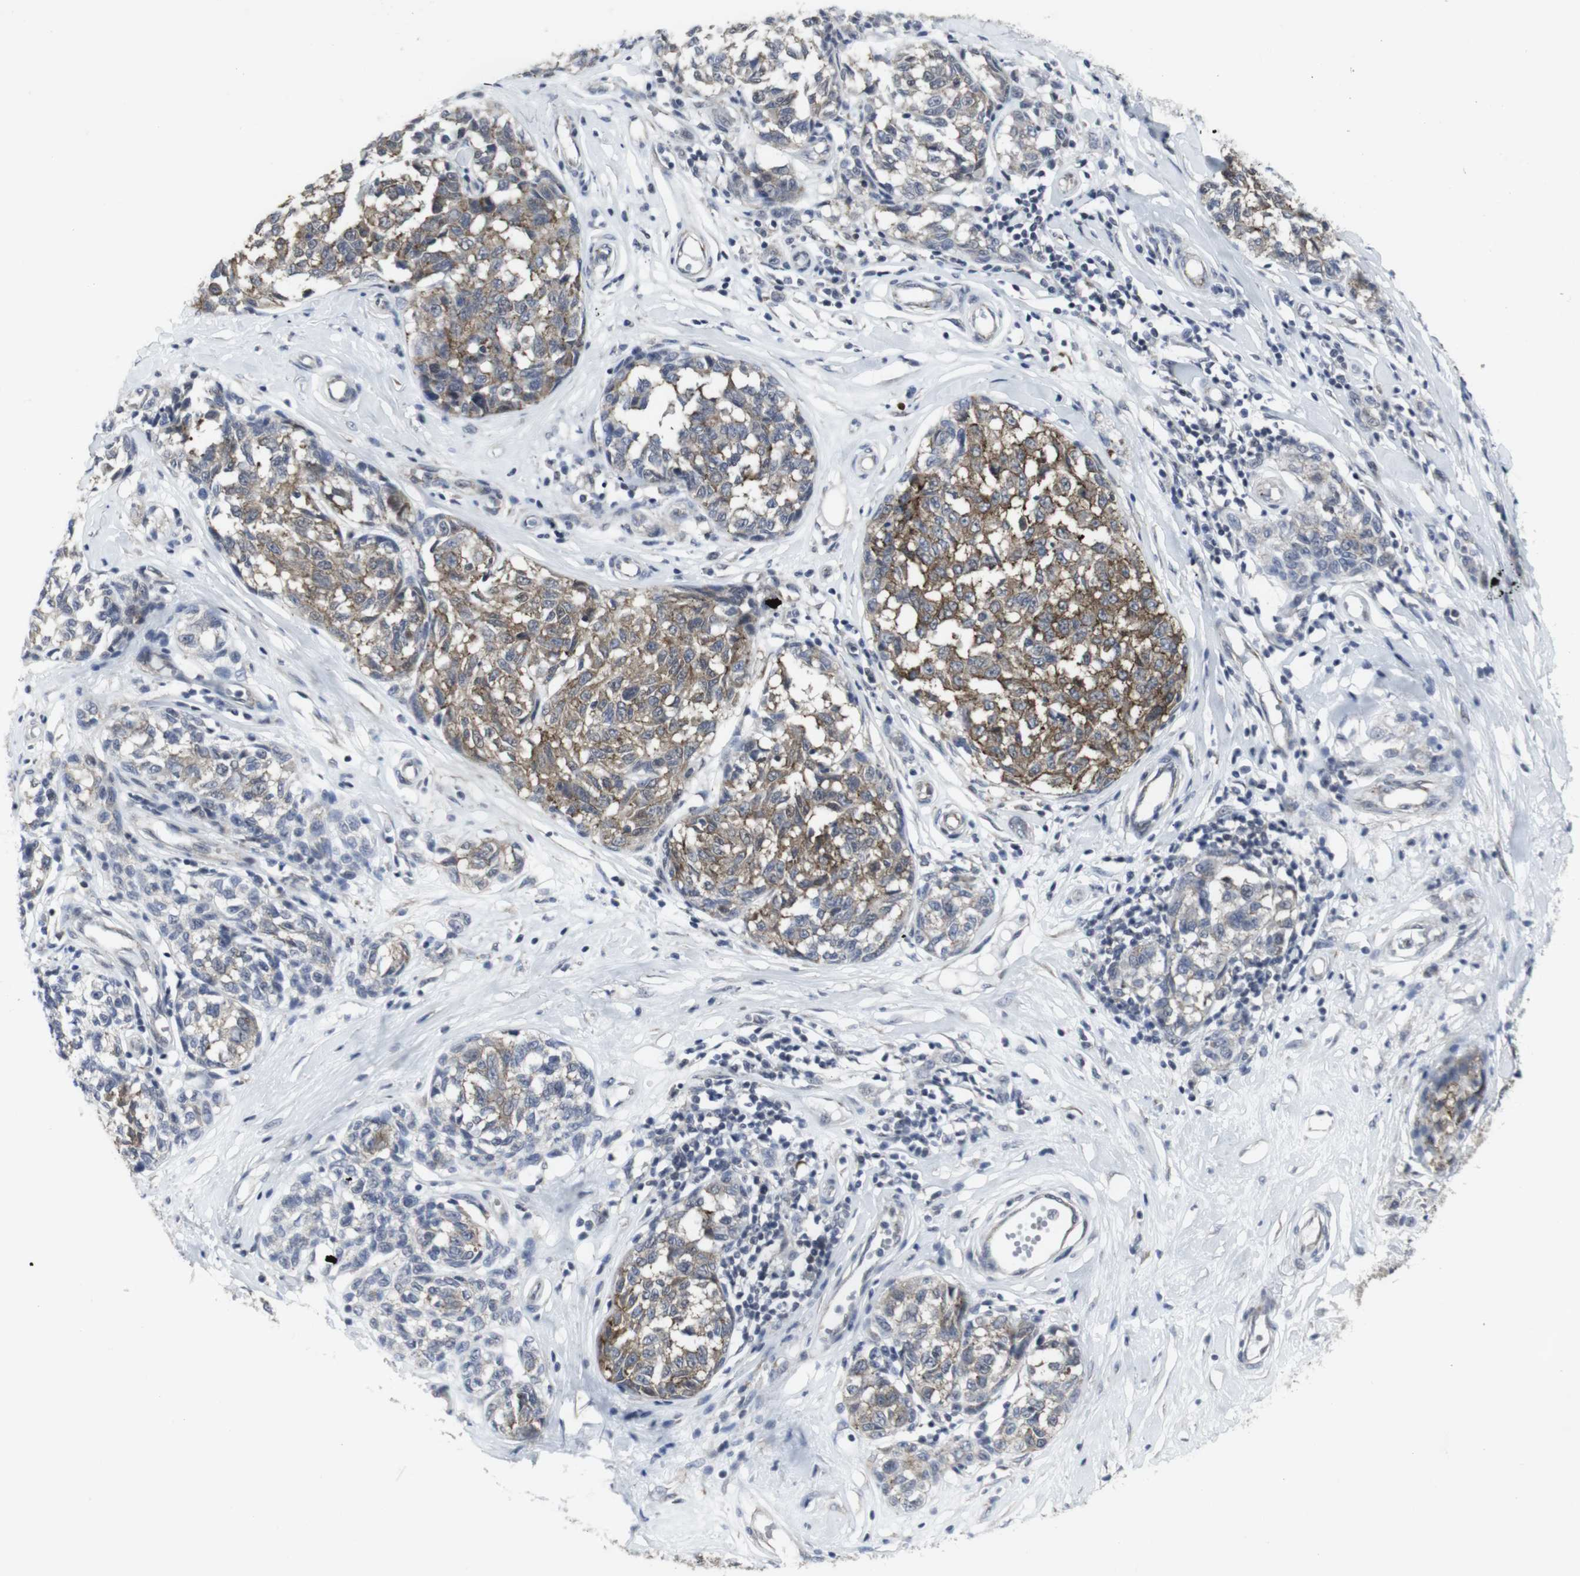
{"staining": {"intensity": "moderate", "quantity": ">75%", "location": "cytoplasmic/membranous"}, "tissue": "melanoma", "cell_type": "Tumor cells", "image_type": "cancer", "snomed": [{"axis": "morphology", "description": "Malignant melanoma, NOS"}, {"axis": "topography", "description": "Skin"}], "caption": "An immunohistochemistry histopathology image of neoplastic tissue is shown. Protein staining in brown labels moderate cytoplasmic/membranous positivity in melanoma within tumor cells. (IHC, brightfield microscopy, high magnification).", "gene": "GEMIN2", "patient": {"sex": "female", "age": 64}}